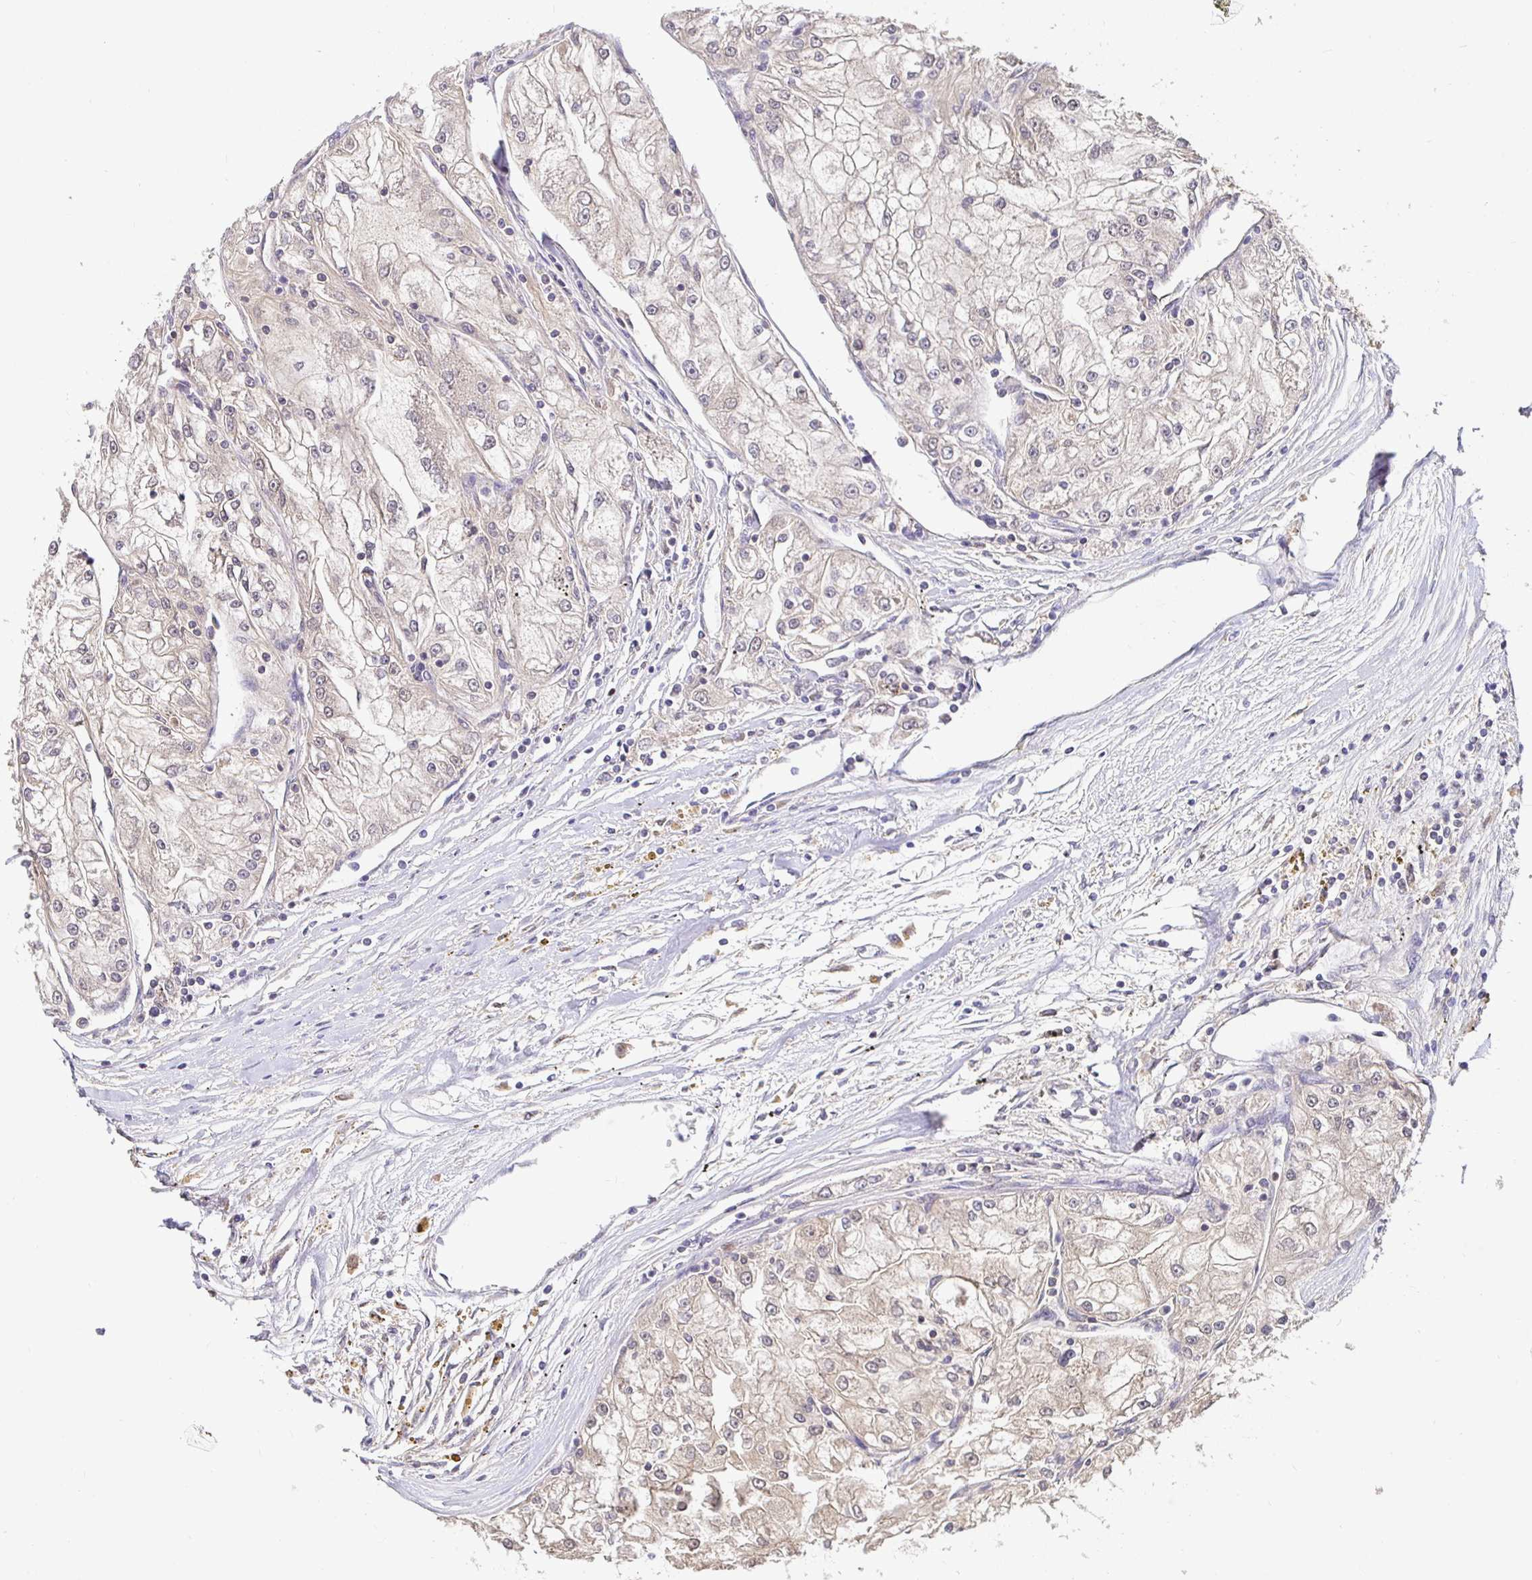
{"staining": {"intensity": "weak", "quantity": "25%-75%", "location": "cytoplasmic/membranous"}, "tissue": "renal cancer", "cell_type": "Tumor cells", "image_type": "cancer", "snomed": [{"axis": "morphology", "description": "Adenocarcinoma, NOS"}, {"axis": "topography", "description": "Kidney"}], "caption": "A photomicrograph of human renal adenocarcinoma stained for a protein demonstrates weak cytoplasmic/membranous brown staining in tumor cells.", "gene": "SATB1", "patient": {"sex": "female", "age": 72}}